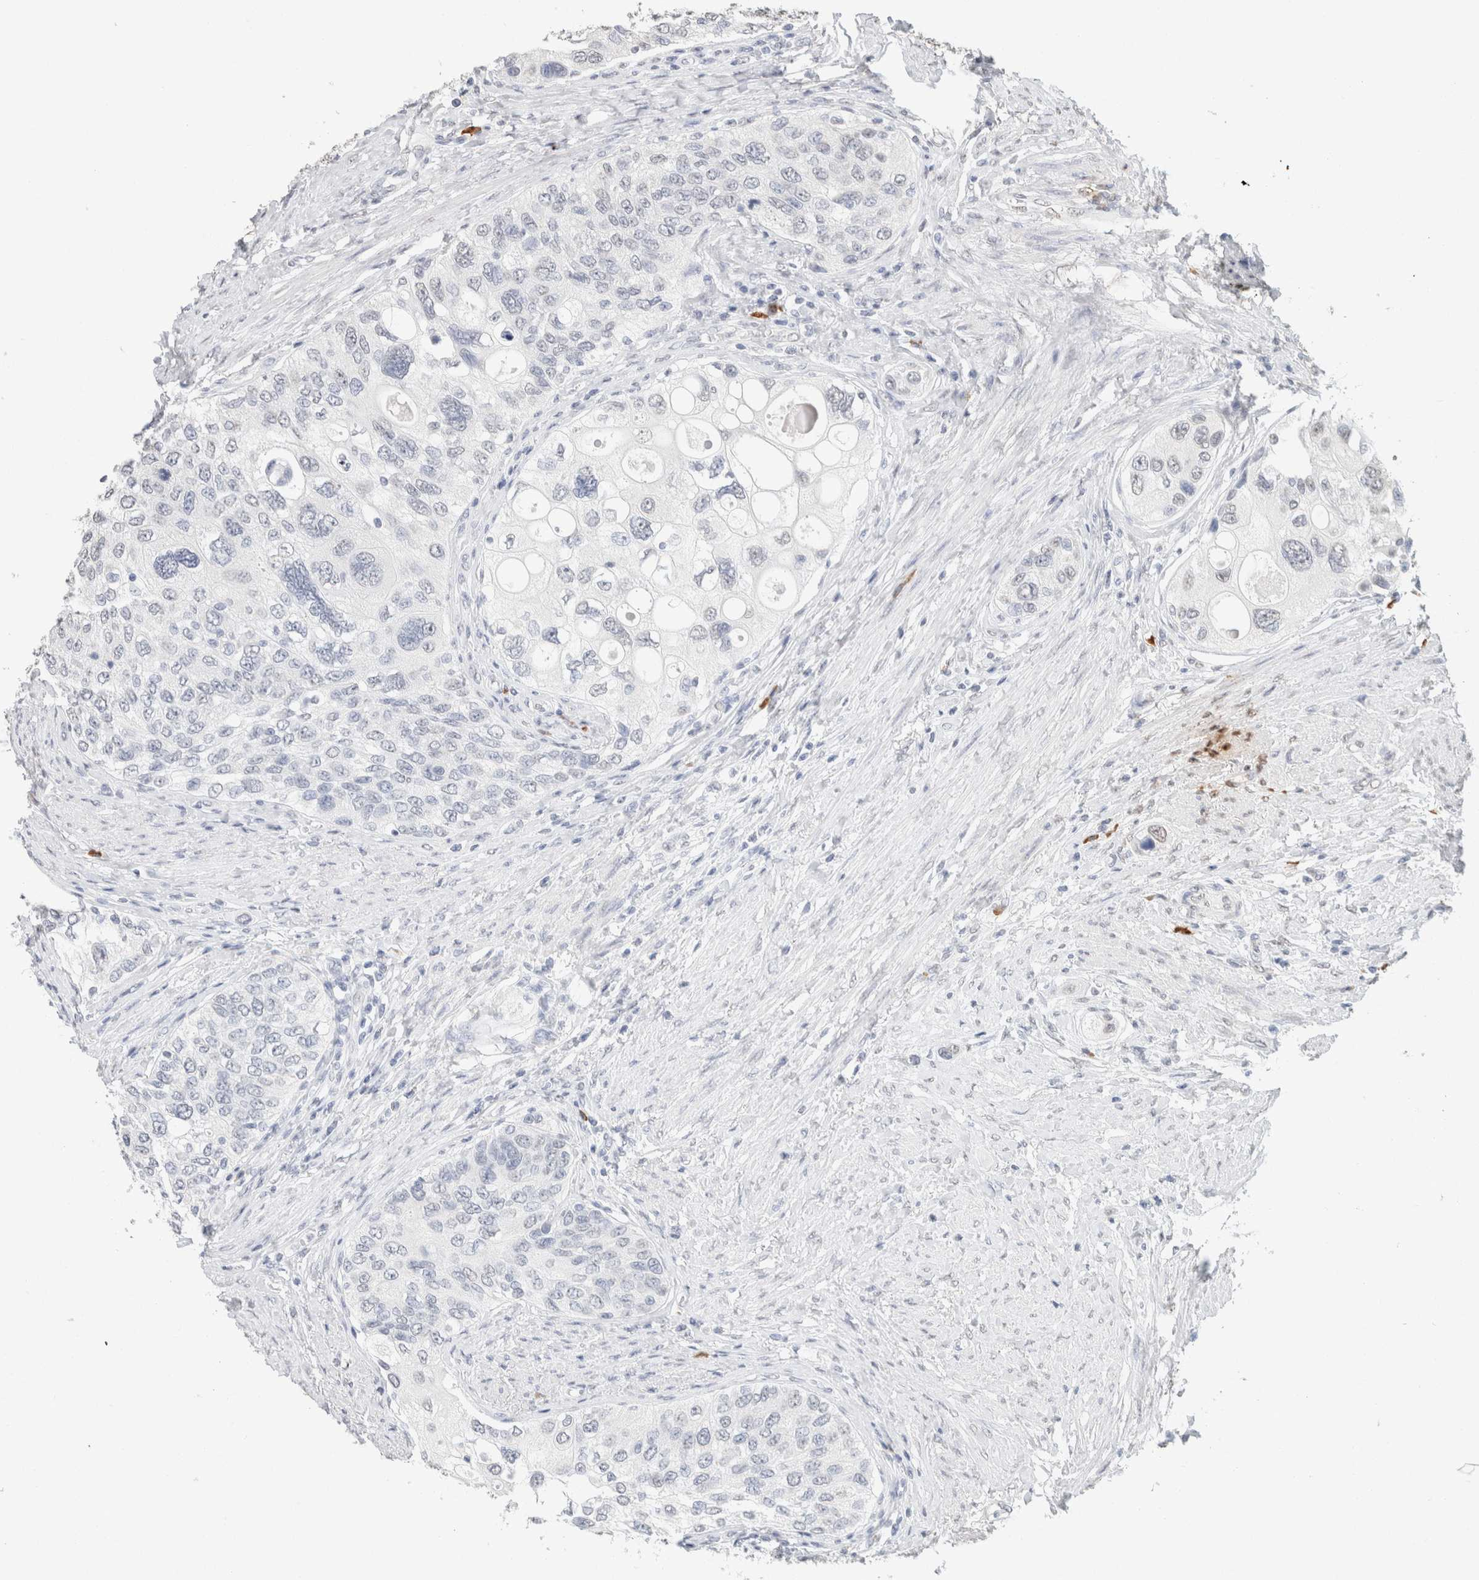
{"staining": {"intensity": "negative", "quantity": "none", "location": "none"}, "tissue": "urothelial cancer", "cell_type": "Tumor cells", "image_type": "cancer", "snomed": [{"axis": "morphology", "description": "Urothelial carcinoma, High grade"}, {"axis": "topography", "description": "Urinary bladder"}], "caption": "IHC micrograph of neoplastic tissue: urothelial cancer stained with DAB exhibits no significant protein staining in tumor cells.", "gene": "CD80", "patient": {"sex": "female", "age": 56}}